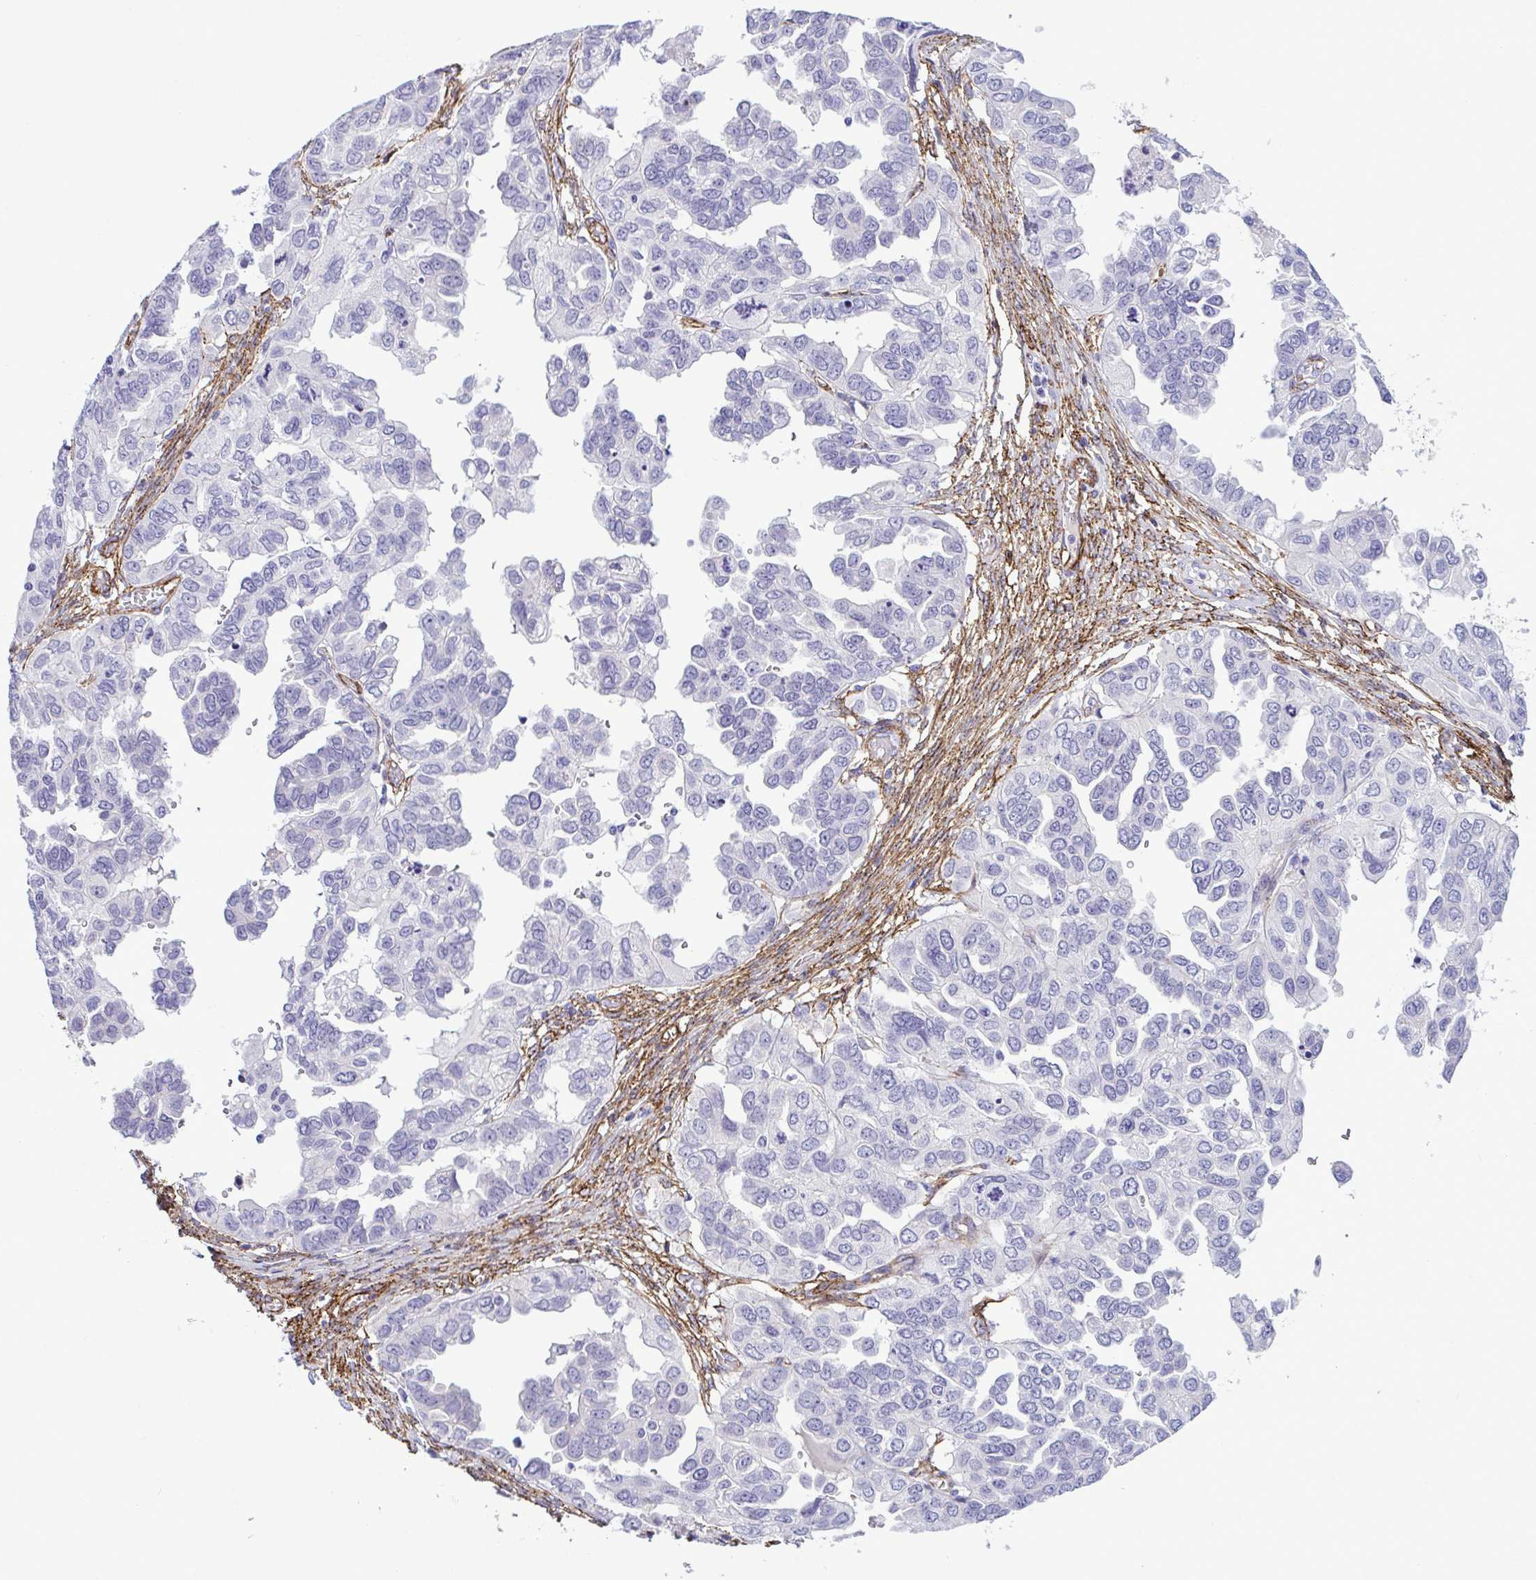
{"staining": {"intensity": "negative", "quantity": "none", "location": "none"}, "tissue": "ovarian cancer", "cell_type": "Tumor cells", "image_type": "cancer", "snomed": [{"axis": "morphology", "description": "Cystadenocarcinoma, serous, NOS"}, {"axis": "topography", "description": "Ovary"}], "caption": "There is no significant positivity in tumor cells of ovarian cancer.", "gene": "SYNPO2L", "patient": {"sex": "female", "age": 53}}